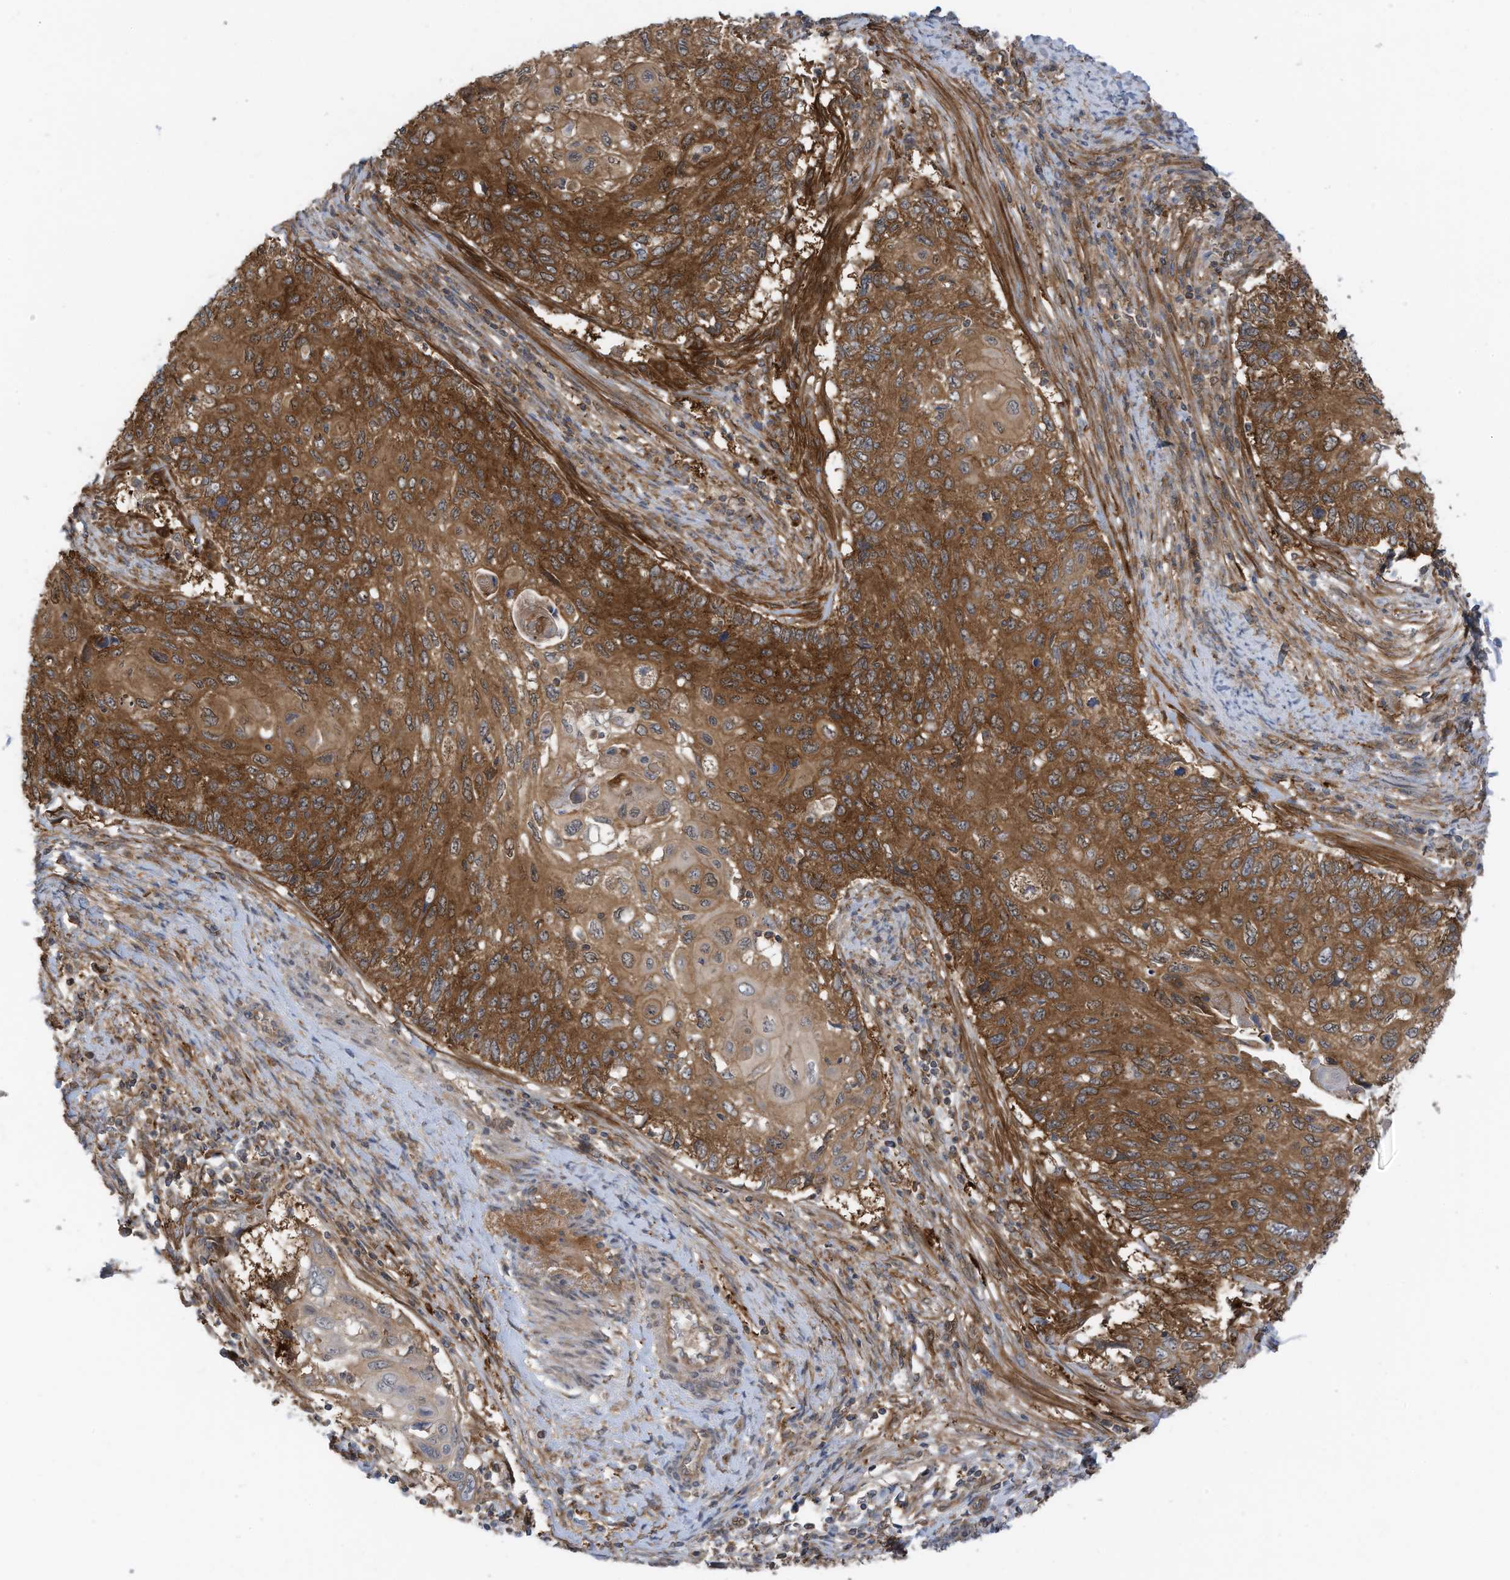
{"staining": {"intensity": "strong", "quantity": ">75%", "location": "cytoplasmic/membranous"}, "tissue": "cervical cancer", "cell_type": "Tumor cells", "image_type": "cancer", "snomed": [{"axis": "morphology", "description": "Squamous cell carcinoma, NOS"}, {"axis": "topography", "description": "Cervix"}], "caption": "IHC staining of squamous cell carcinoma (cervical), which reveals high levels of strong cytoplasmic/membranous expression in approximately >75% of tumor cells indicating strong cytoplasmic/membranous protein staining. The staining was performed using DAB (3,3'-diaminobenzidine) (brown) for protein detection and nuclei were counterstained in hematoxylin (blue).", "gene": "REPS1", "patient": {"sex": "female", "age": 70}}